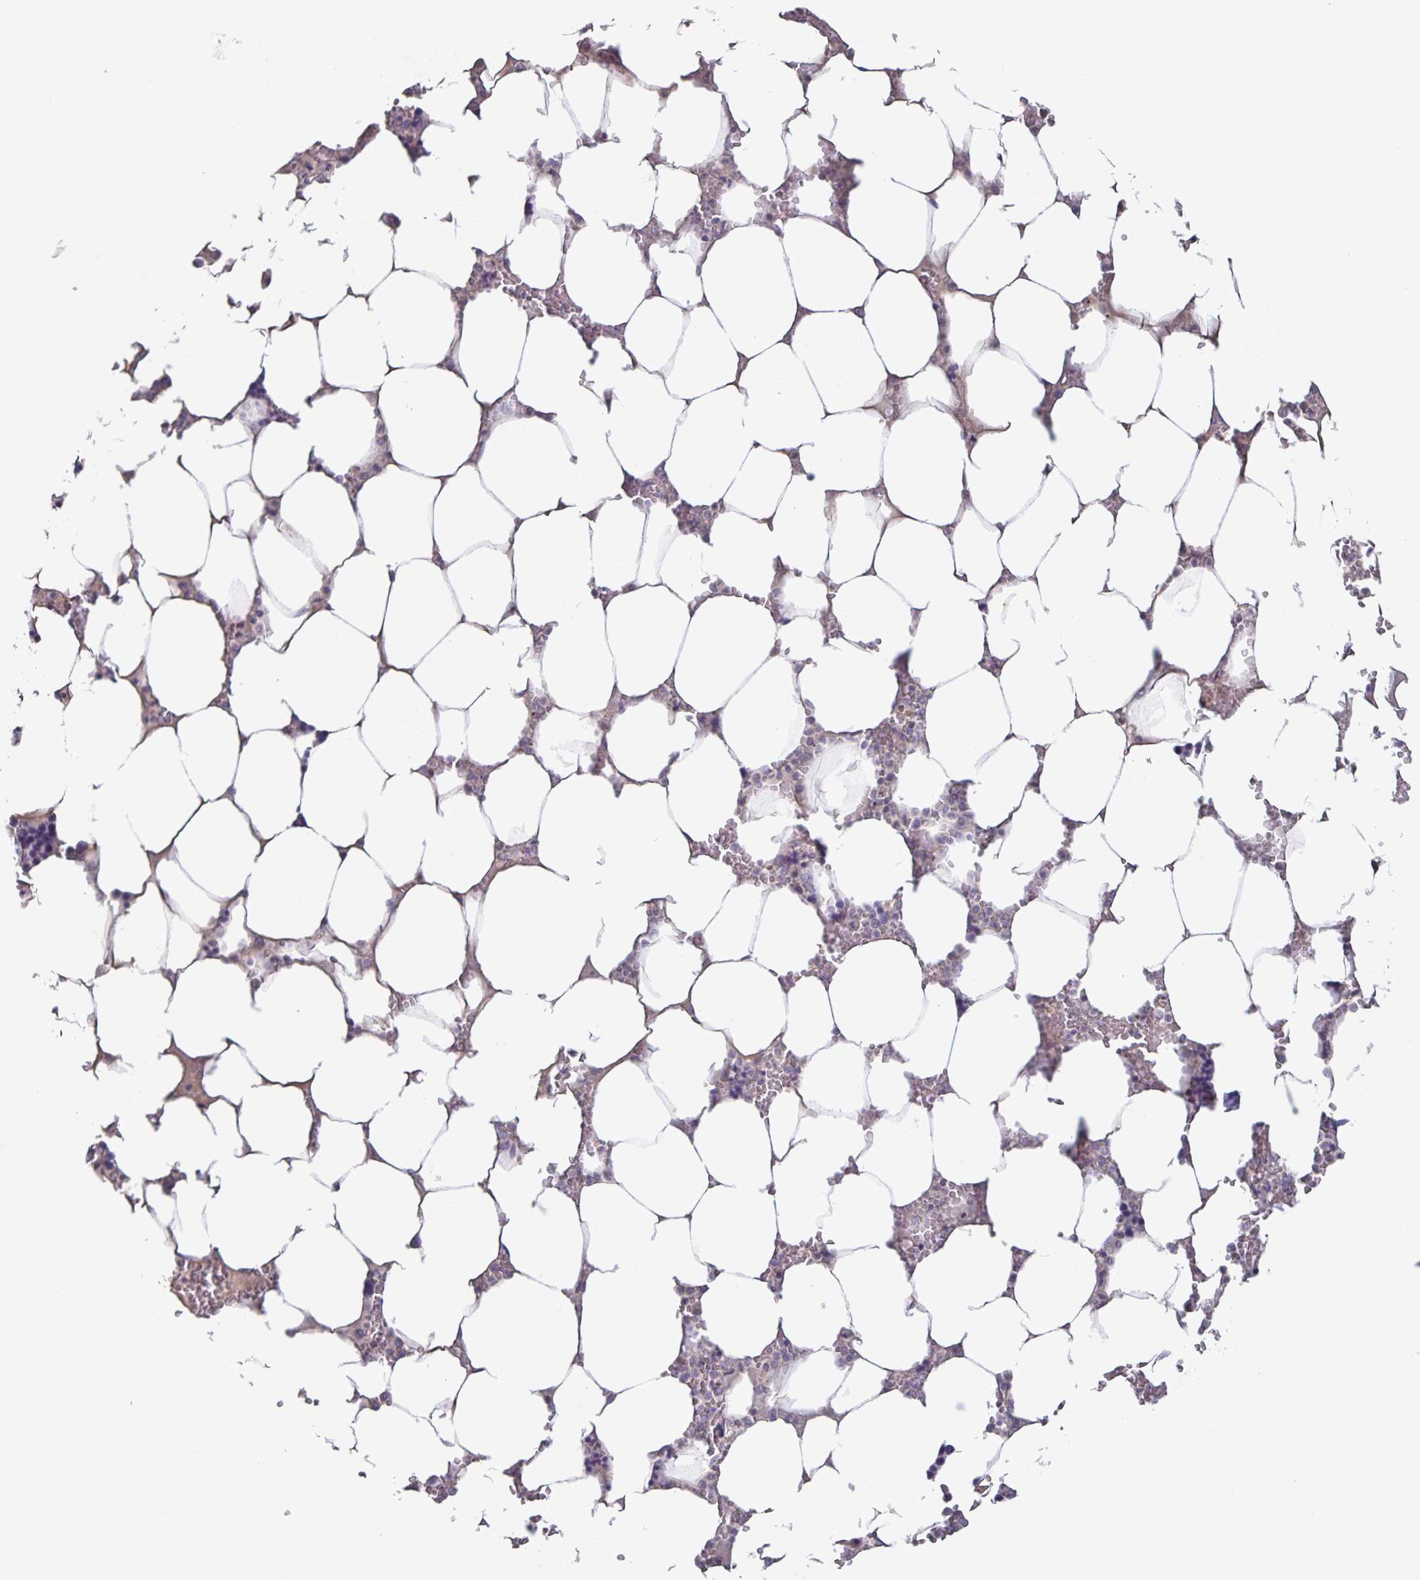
{"staining": {"intensity": "negative", "quantity": "none", "location": "none"}, "tissue": "bone marrow", "cell_type": "Hematopoietic cells", "image_type": "normal", "snomed": [{"axis": "morphology", "description": "Normal tissue, NOS"}, {"axis": "topography", "description": "Bone marrow"}], "caption": "Bone marrow stained for a protein using IHC exhibits no positivity hematopoietic cells.", "gene": "INSL5", "patient": {"sex": "male", "age": 64}}